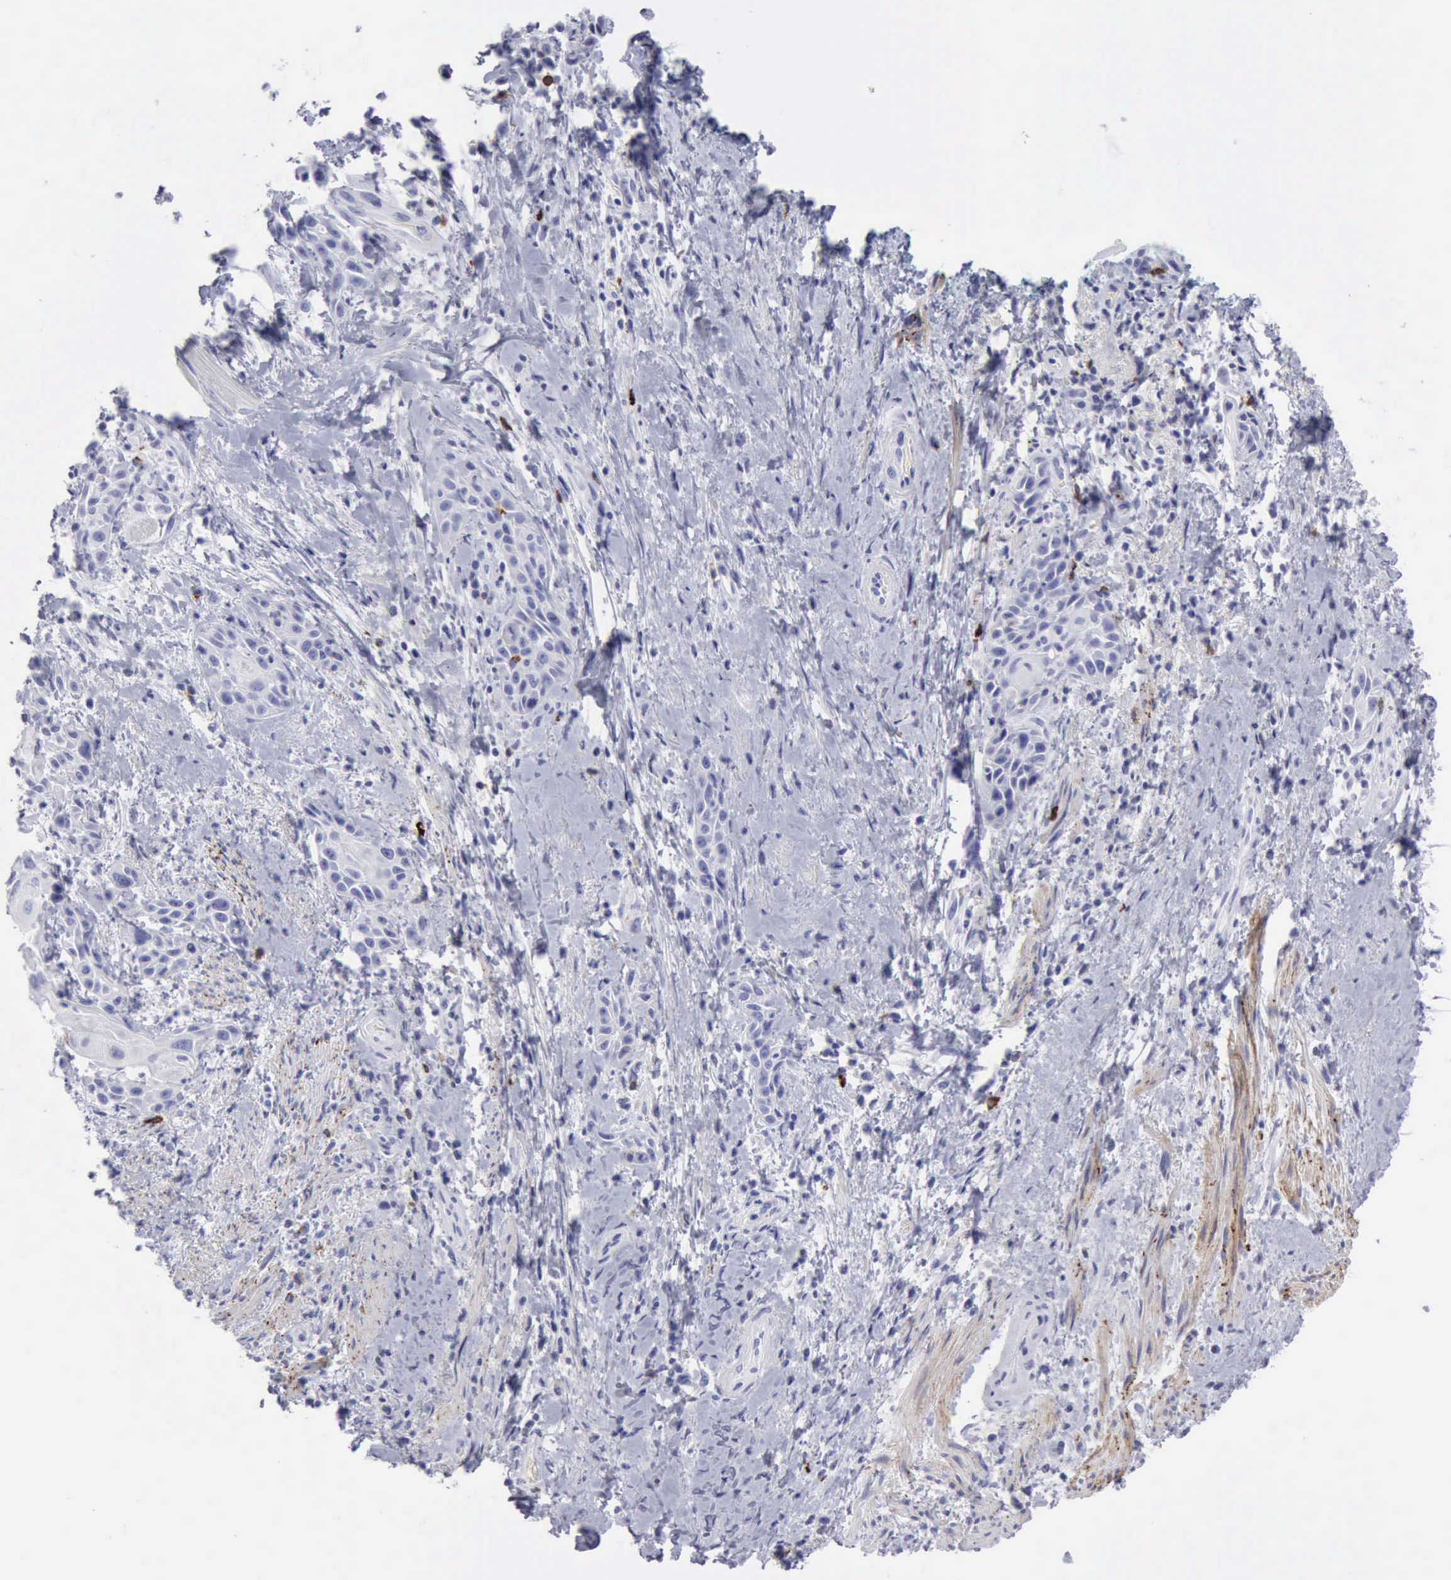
{"staining": {"intensity": "negative", "quantity": "none", "location": "none"}, "tissue": "skin cancer", "cell_type": "Tumor cells", "image_type": "cancer", "snomed": [{"axis": "morphology", "description": "Squamous cell carcinoma, NOS"}, {"axis": "topography", "description": "Skin"}, {"axis": "topography", "description": "Anal"}], "caption": "IHC photomicrograph of human squamous cell carcinoma (skin) stained for a protein (brown), which reveals no staining in tumor cells.", "gene": "NCAM1", "patient": {"sex": "male", "age": 64}}